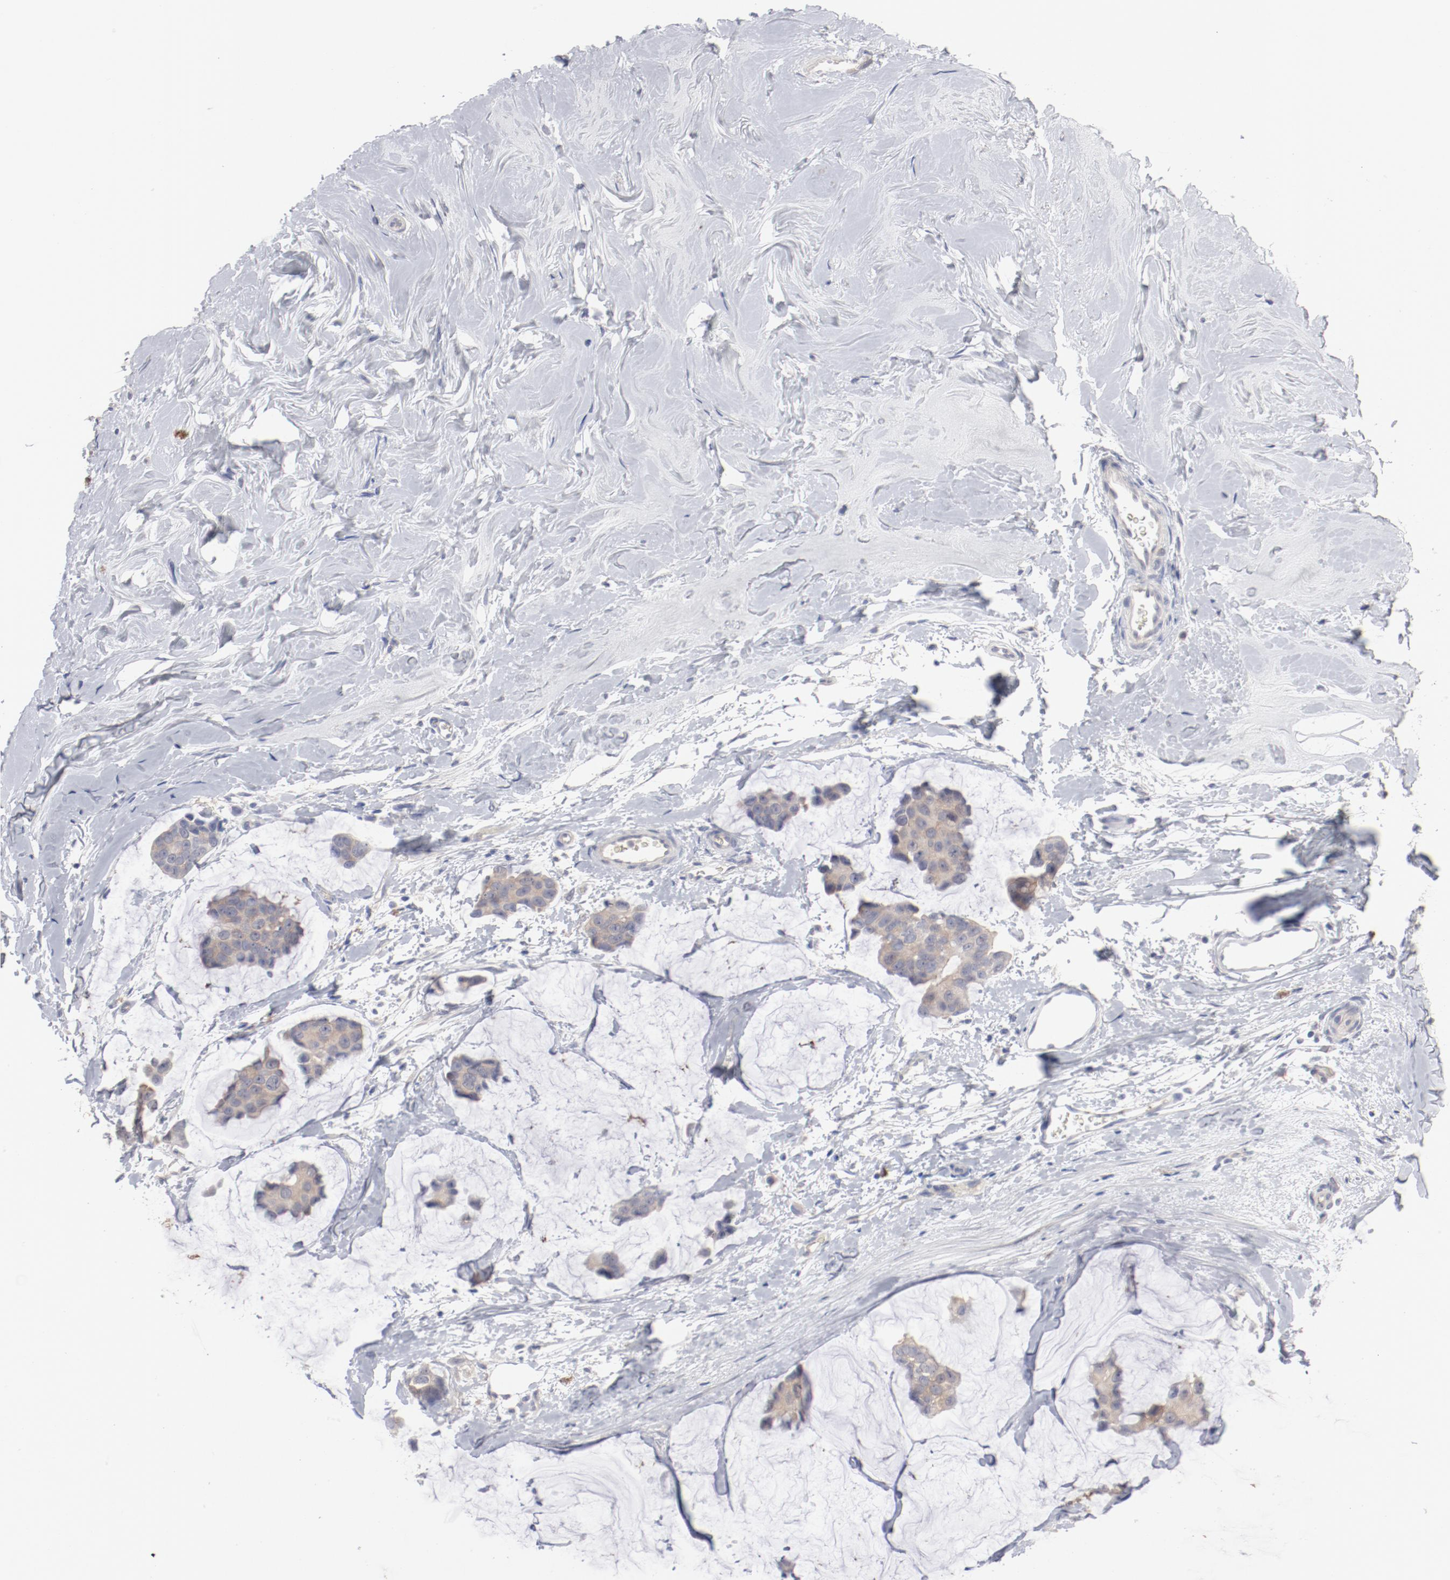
{"staining": {"intensity": "weak", "quantity": ">75%", "location": "cytoplasmic/membranous"}, "tissue": "breast cancer", "cell_type": "Tumor cells", "image_type": "cancer", "snomed": [{"axis": "morphology", "description": "Normal tissue, NOS"}, {"axis": "morphology", "description": "Duct carcinoma"}, {"axis": "topography", "description": "Breast"}], "caption": "Immunohistochemical staining of human breast cancer exhibits low levels of weak cytoplasmic/membranous protein positivity in about >75% of tumor cells.", "gene": "SH3BGR", "patient": {"sex": "female", "age": 50}}